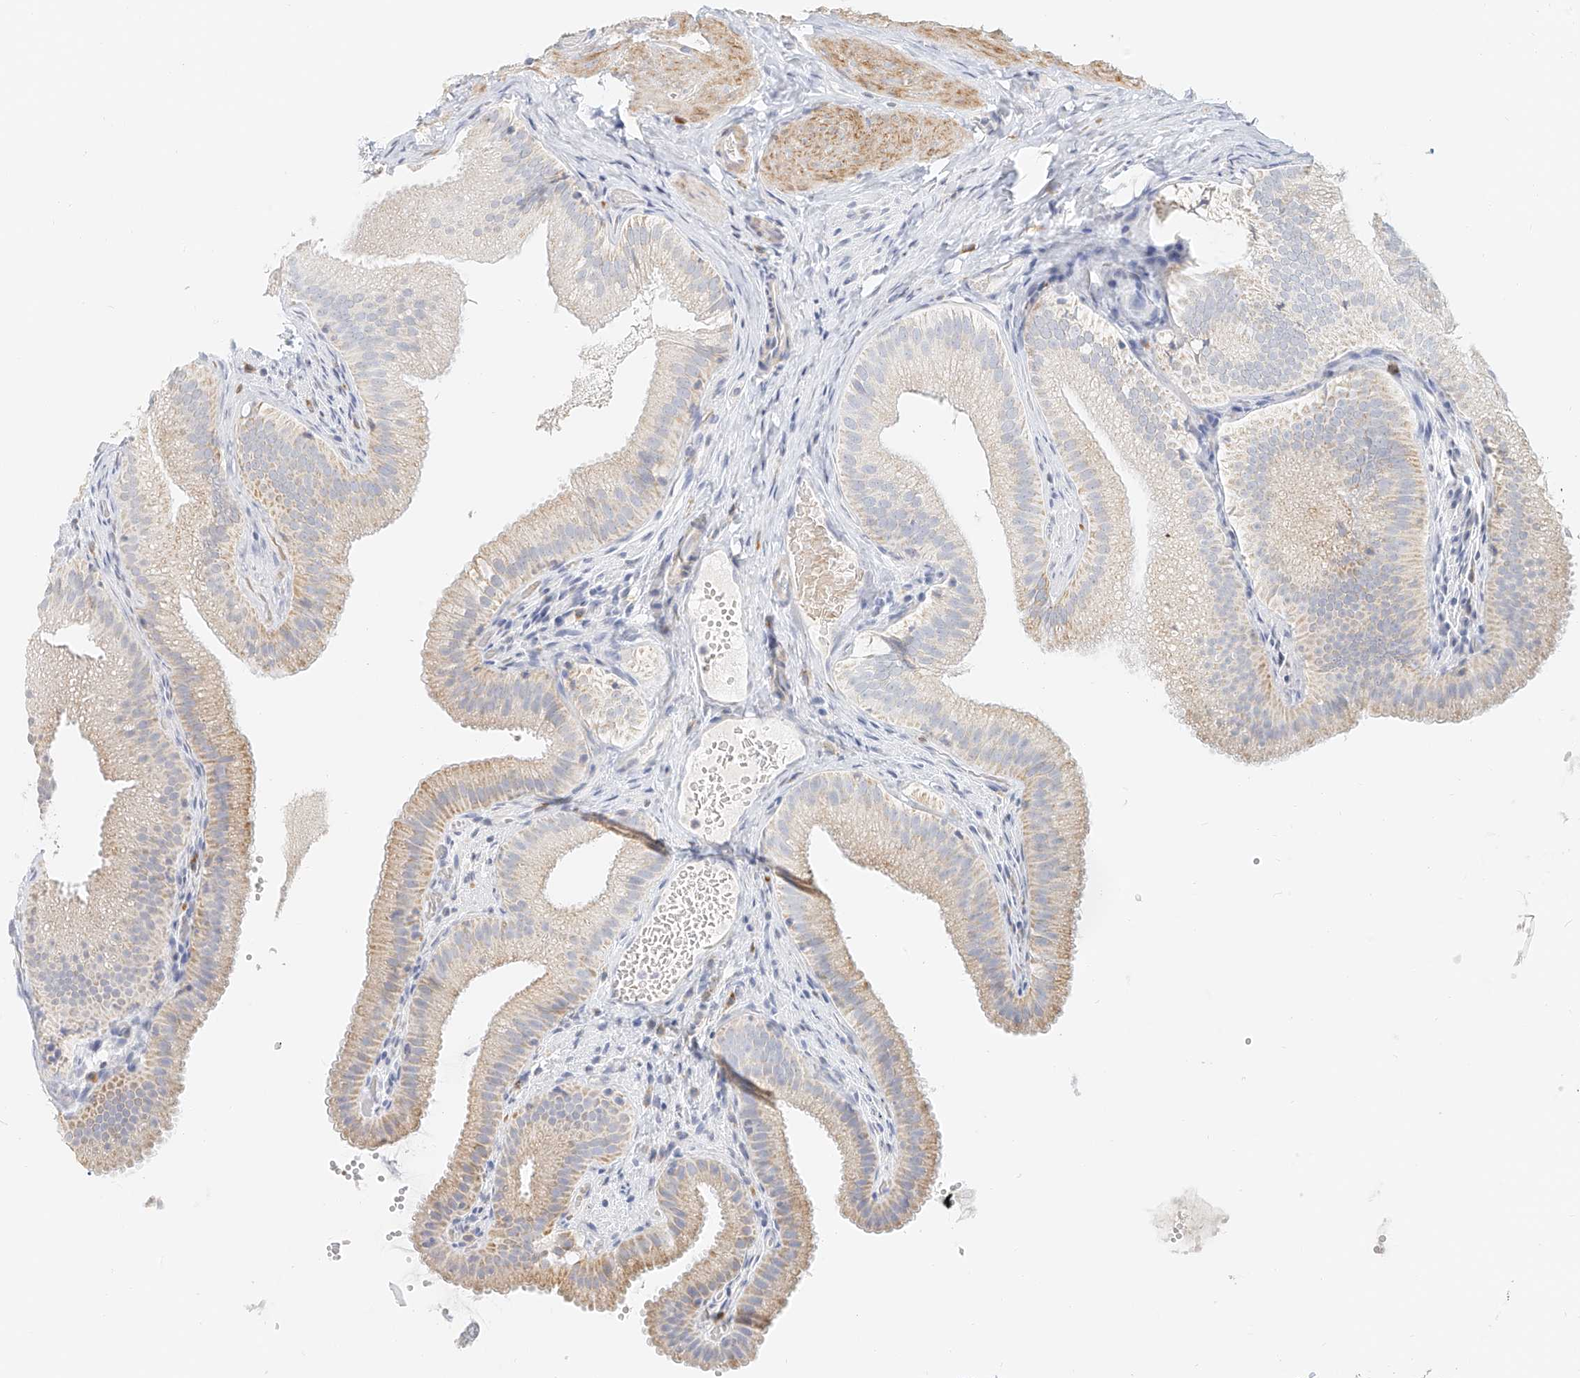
{"staining": {"intensity": "weak", "quantity": "25%-75%", "location": "cytoplasmic/membranous"}, "tissue": "gallbladder", "cell_type": "Glandular cells", "image_type": "normal", "snomed": [{"axis": "morphology", "description": "Normal tissue, NOS"}, {"axis": "topography", "description": "Gallbladder"}], "caption": "IHC (DAB) staining of unremarkable gallbladder displays weak cytoplasmic/membranous protein positivity in approximately 25%-75% of glandular cells.", "gene": "CXorf58", "patient": {"sex": "female", "age": 30}}